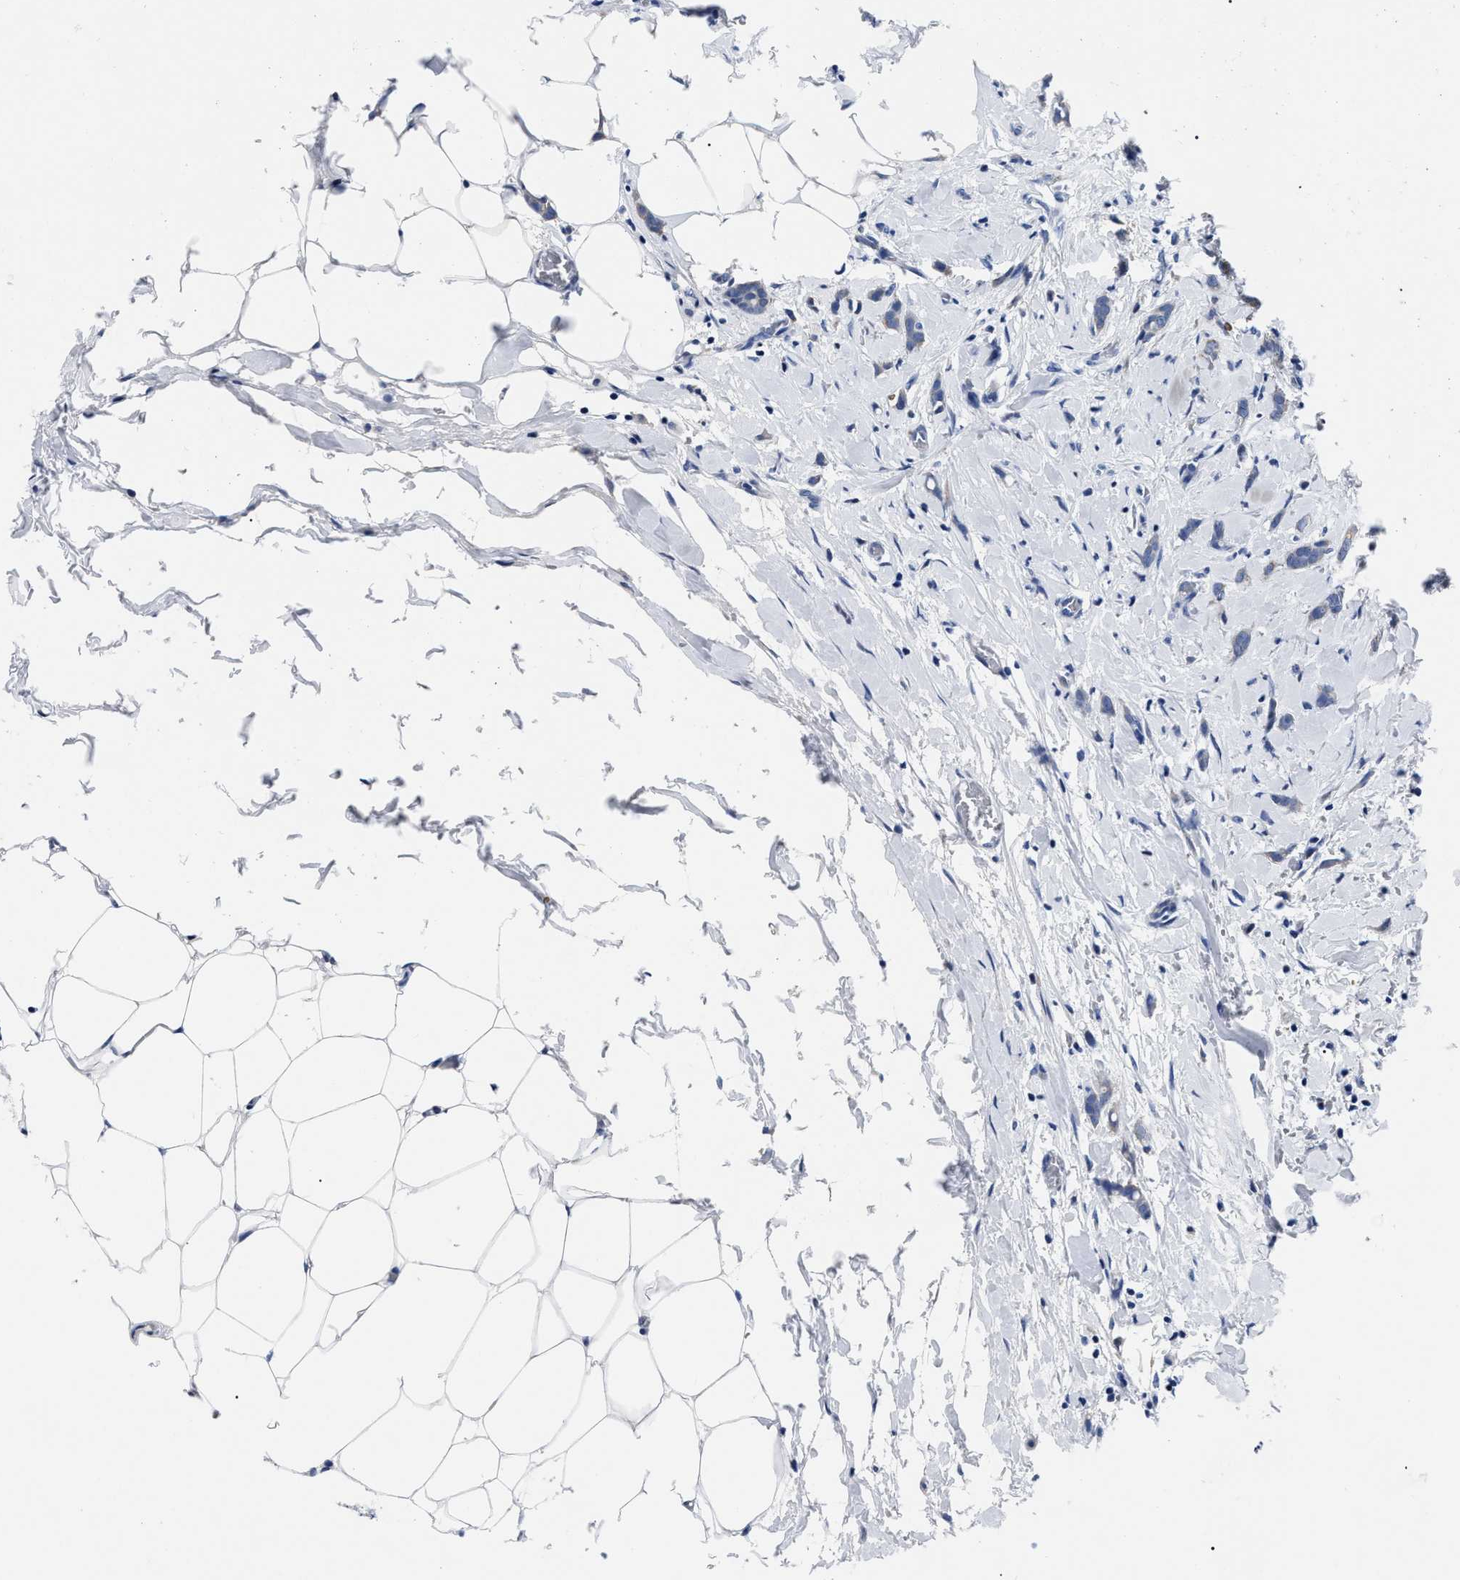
{"staining": {"intensity": "negative", "quantity": "none", "location": "none"}, "tissue": "breast cancer", "cell_type": "Tumor cells", "image_type": "cancer", "snomed": [{"axis": "morphology", "description": "Lobular carcinoma, in situ"}, {"axis": "morphology", "description": "Lobular carcinoma"}, {"axis": "topography", "description": "Breast"}], "caption": "Histopathology image shows no protein staining in tumor cells of lobular carcinoma in situ (breast) tissue. (DAB (3,3'-diaminobenzidine) immunohistochemistry visualized using brightfield microscopy, high magnification).", "gene": "MOV10L1", "patient": {"sex": "female", "age": 41}}